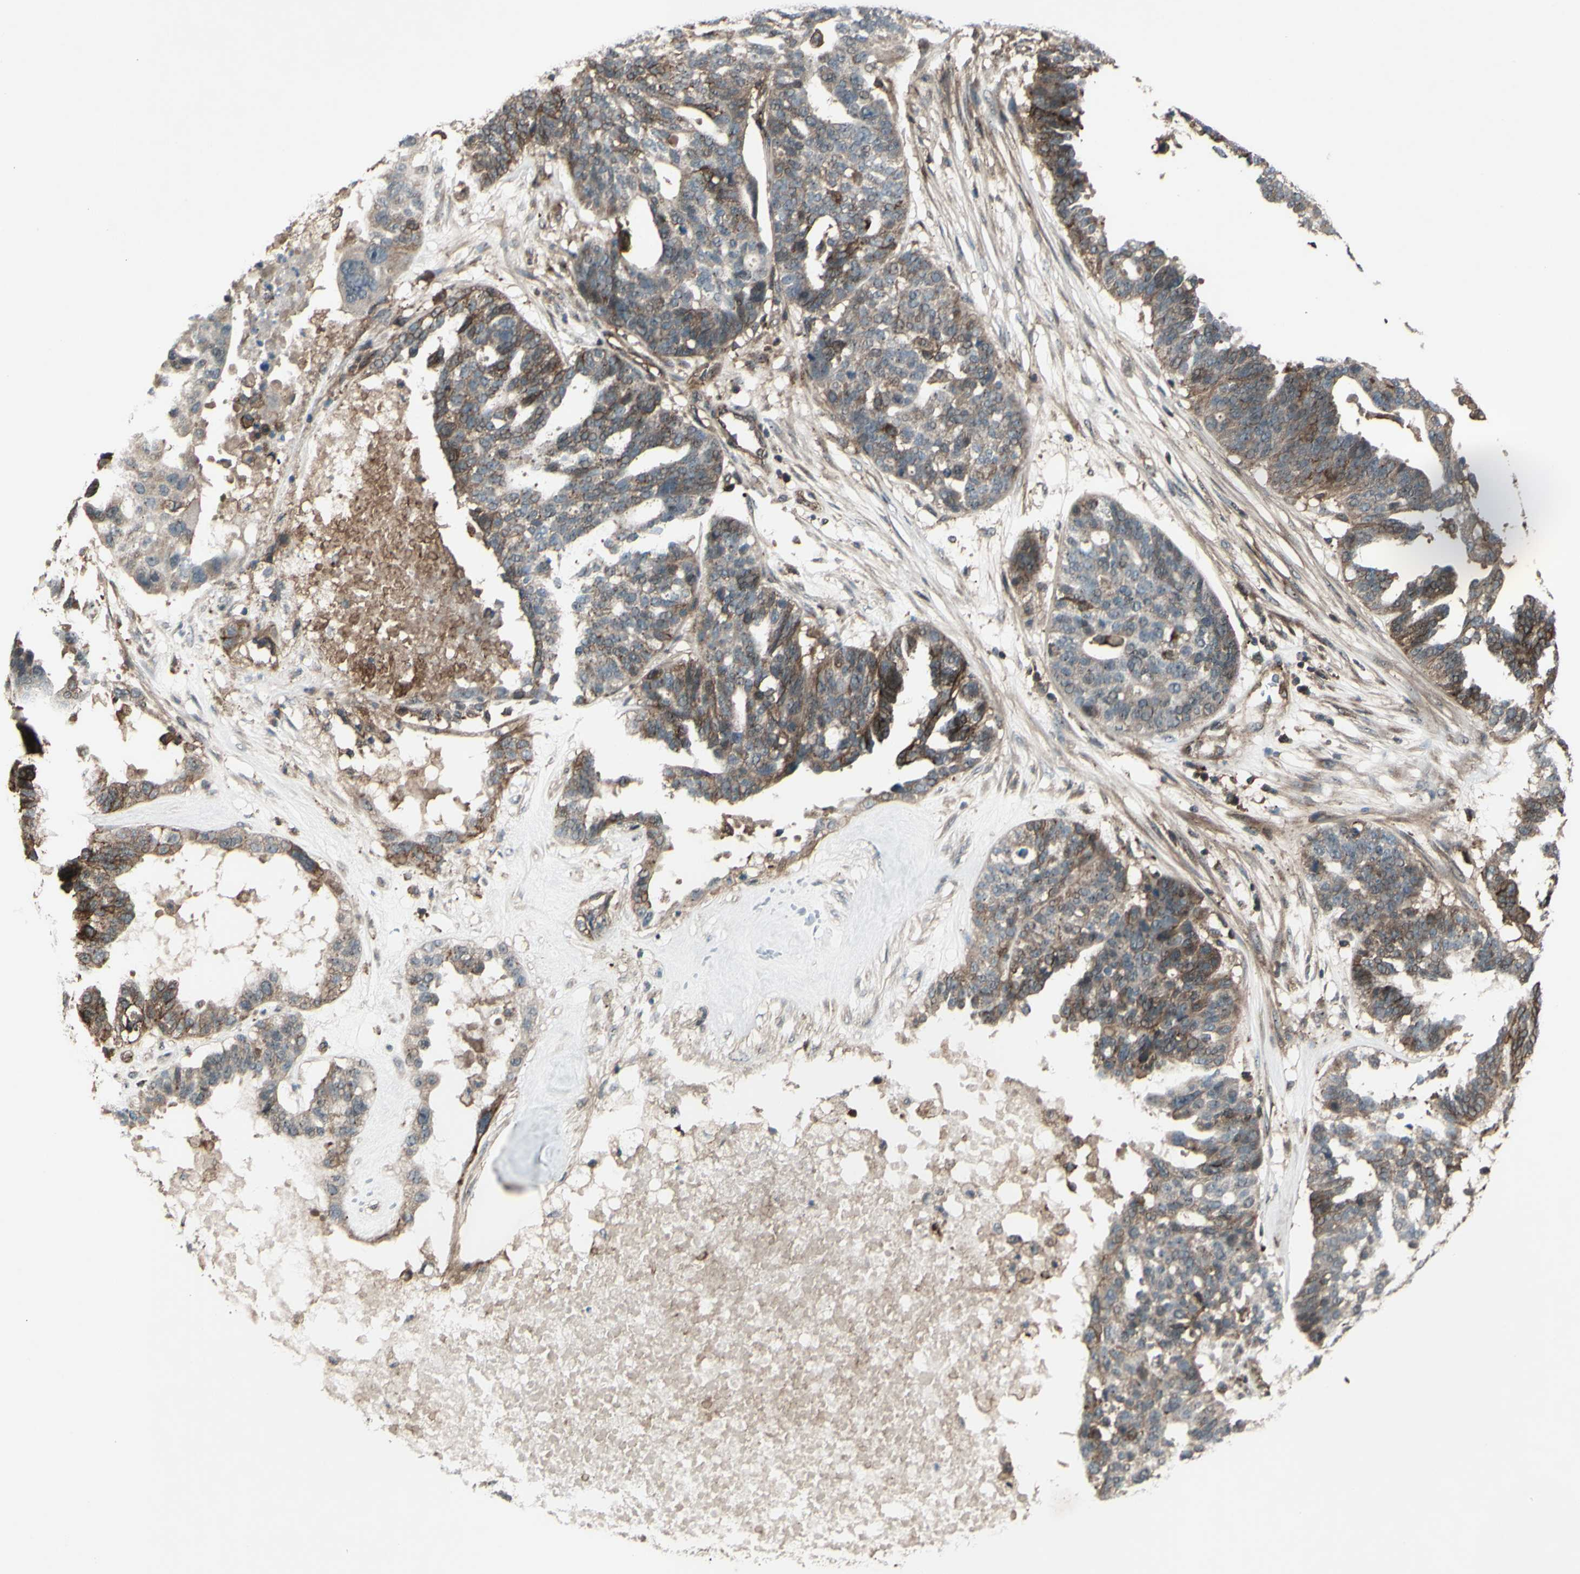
{"staining": {"intensity": "moderate", "quantity": ">75%", "location": "cytoplasmic/membranous"}, "tissue": "ovarian cancer", "cell_type": "Tumor cells", "image_type": "cancer", "snomed": [{"axis": "morphology", "description": "Cystadenocarcinoma, serous, NOS"}, {"axis": "topography", "description": "Ovary"}], "caption": "IHC (DAB (3,3'-diaminobenzidine)) staining of human serous cystadenocarcinoma (ovarian) reveals moderate cytoplasmic/membranous protein staining in about >75% of tumor cells.", "gene": "FXYD5", "patient": {"sex": "female", "age": 59}}